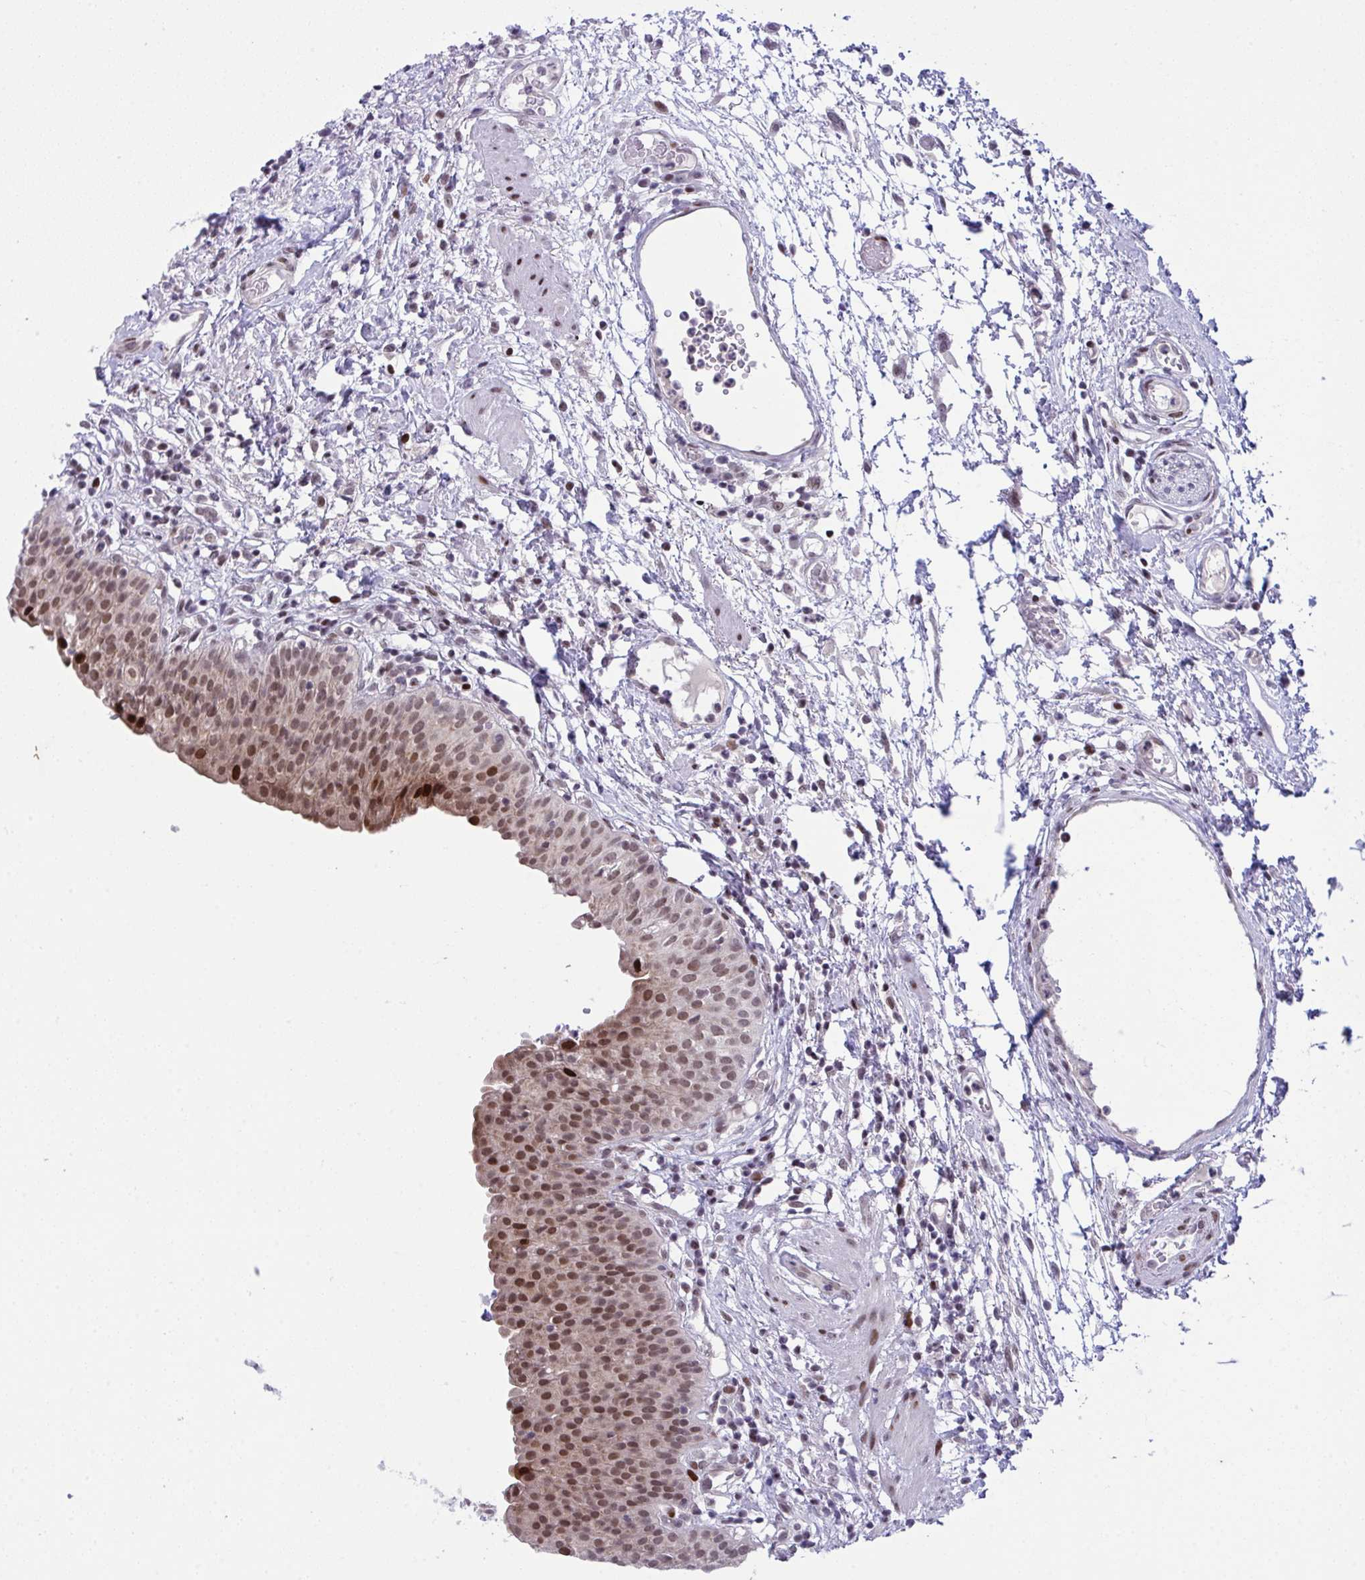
{"staining": {"intensity": "strong", "quantity": "25%-75%", "location": "nuclear"}, "tissue": "urinary bladder", "cell_type": "Urothelial cells", "image_type": "normal", "snomed": [{"axis": "morphology", "description": "Normal tissue, NOS"}, {"axis": "morphology", "description": "Inflammation, NOS"}, {"axis": "topography", "description": "Urinary bladder"}], "caption": "This photomicrograph reveals IHC staining of normal urinary bladder, with high strong nuclear expression in approximately 25%-75% of urothelial cells.", "gene": "ZFHX3", "patient": {"sex": "male", "age": 57}}